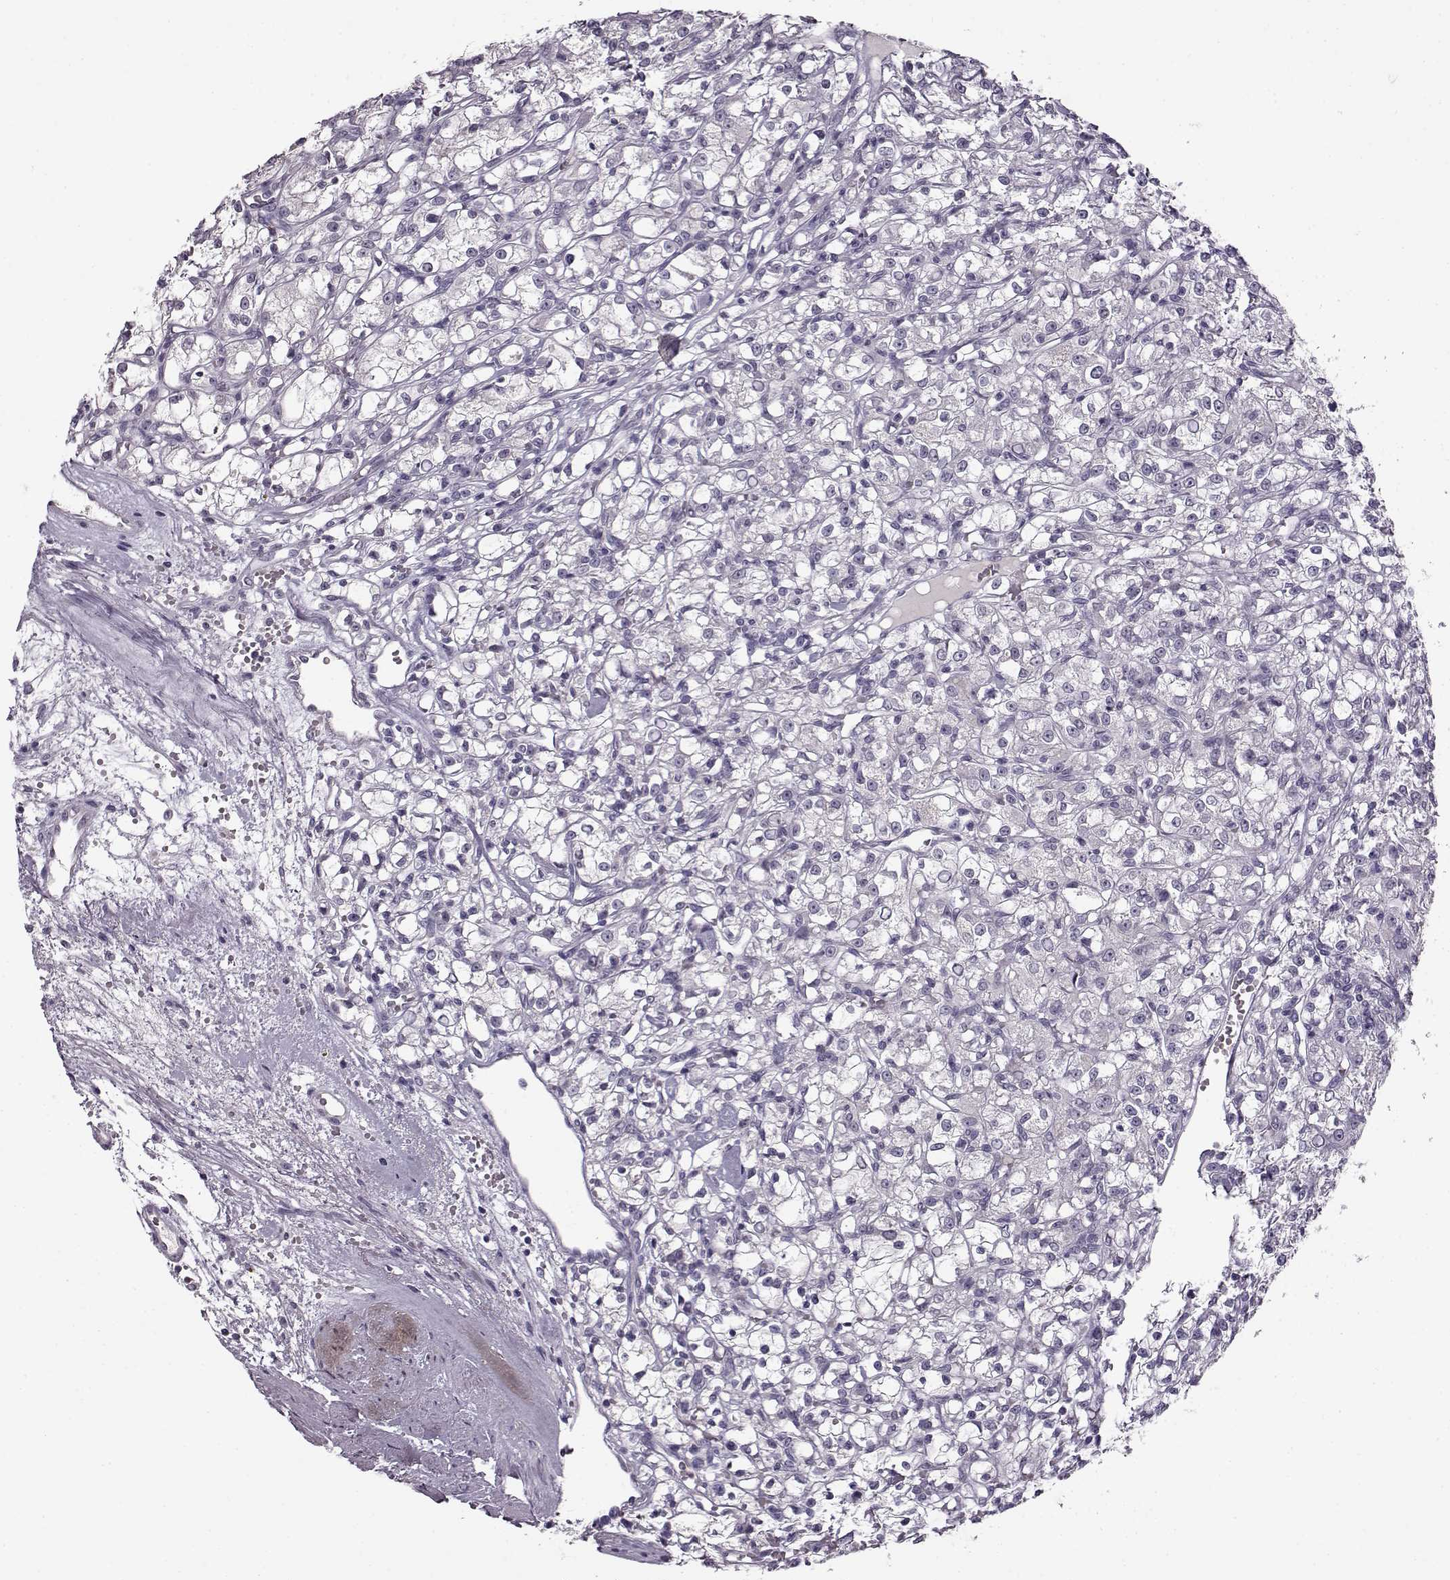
{"staining": {"intensity": "negative", "quantity": "none", "location": "none"}, "tissue": "renal cancer", "cell_type": "Tumor cells", "image_type": "cancer", "snomed": [{"axis": "morphology", "description": "Adenocarcinoma, NOS"}, {"axis": "topography", "description": "Kidney"}], "caption": "An immunohistochemistry image of renal cancer (adenocarcinoma) is shown. There is no staining in tumor cells of renal cancer (adenocarcinoma).", "gene": "FSHB", "patient": {"sex": "female", "age": 59}}